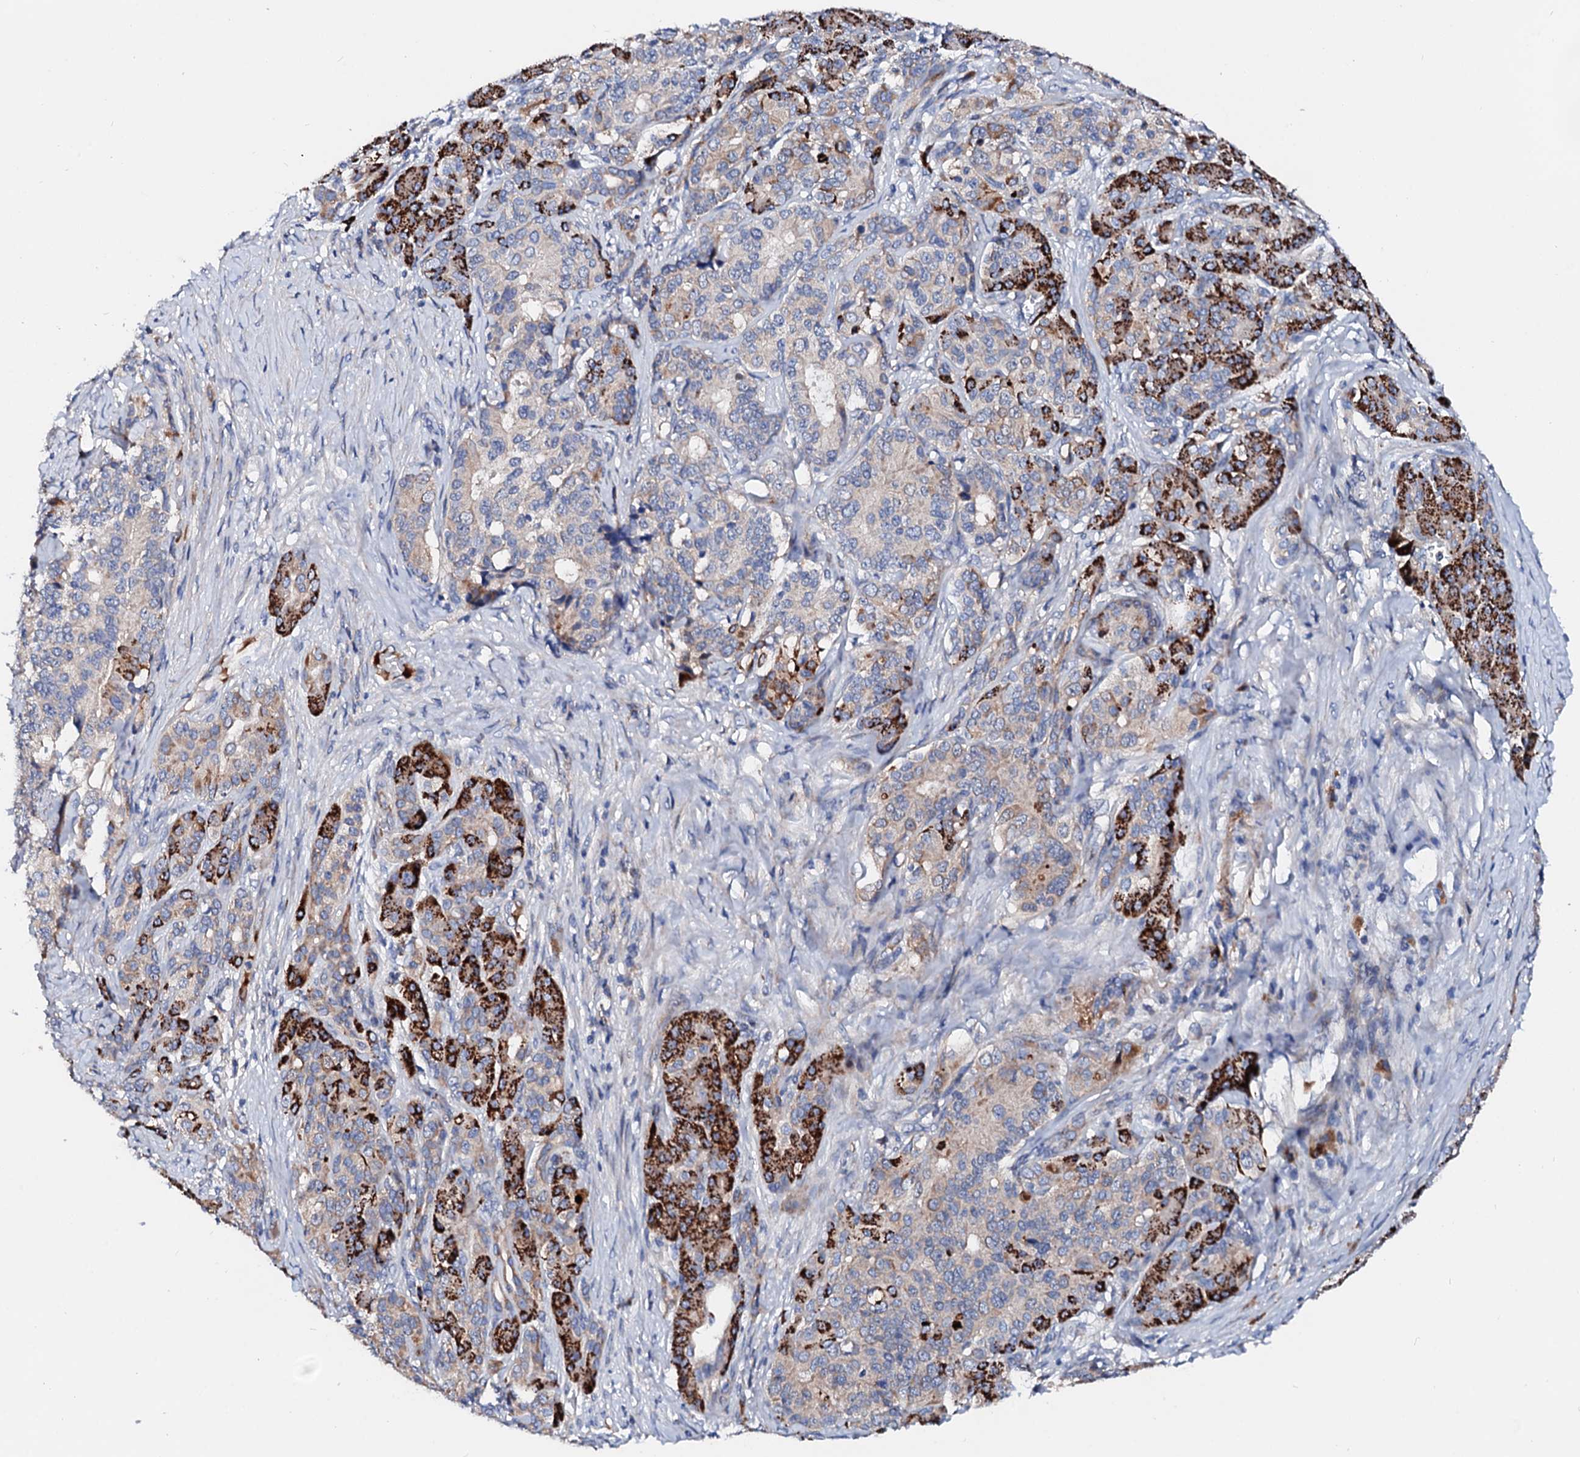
{"staining": {"intensity": "strong", "quantity": "25%-75%", "location": "cytoplasmic/membranous"}, "tissue": "pancreatic cancer", "cell_type": "Tumor cells", "image_type": "cancer", "snomed": [{"axis": "morphology", "description": "Adenocarcinoma, NOS"}, {"axis": "topography", "description": "Pancreas"}], "caption": "Immunohistochemistry of pancreatic adenocarcinoma exhibits high levels of strong cytoplasmic/membranous staining in approximately 25%-75% of tumor cells. (IHC, brightfield microscopy, high magnification).", "gene": "SLC10A7", "patient": {"sex": "female", "age": 74}}